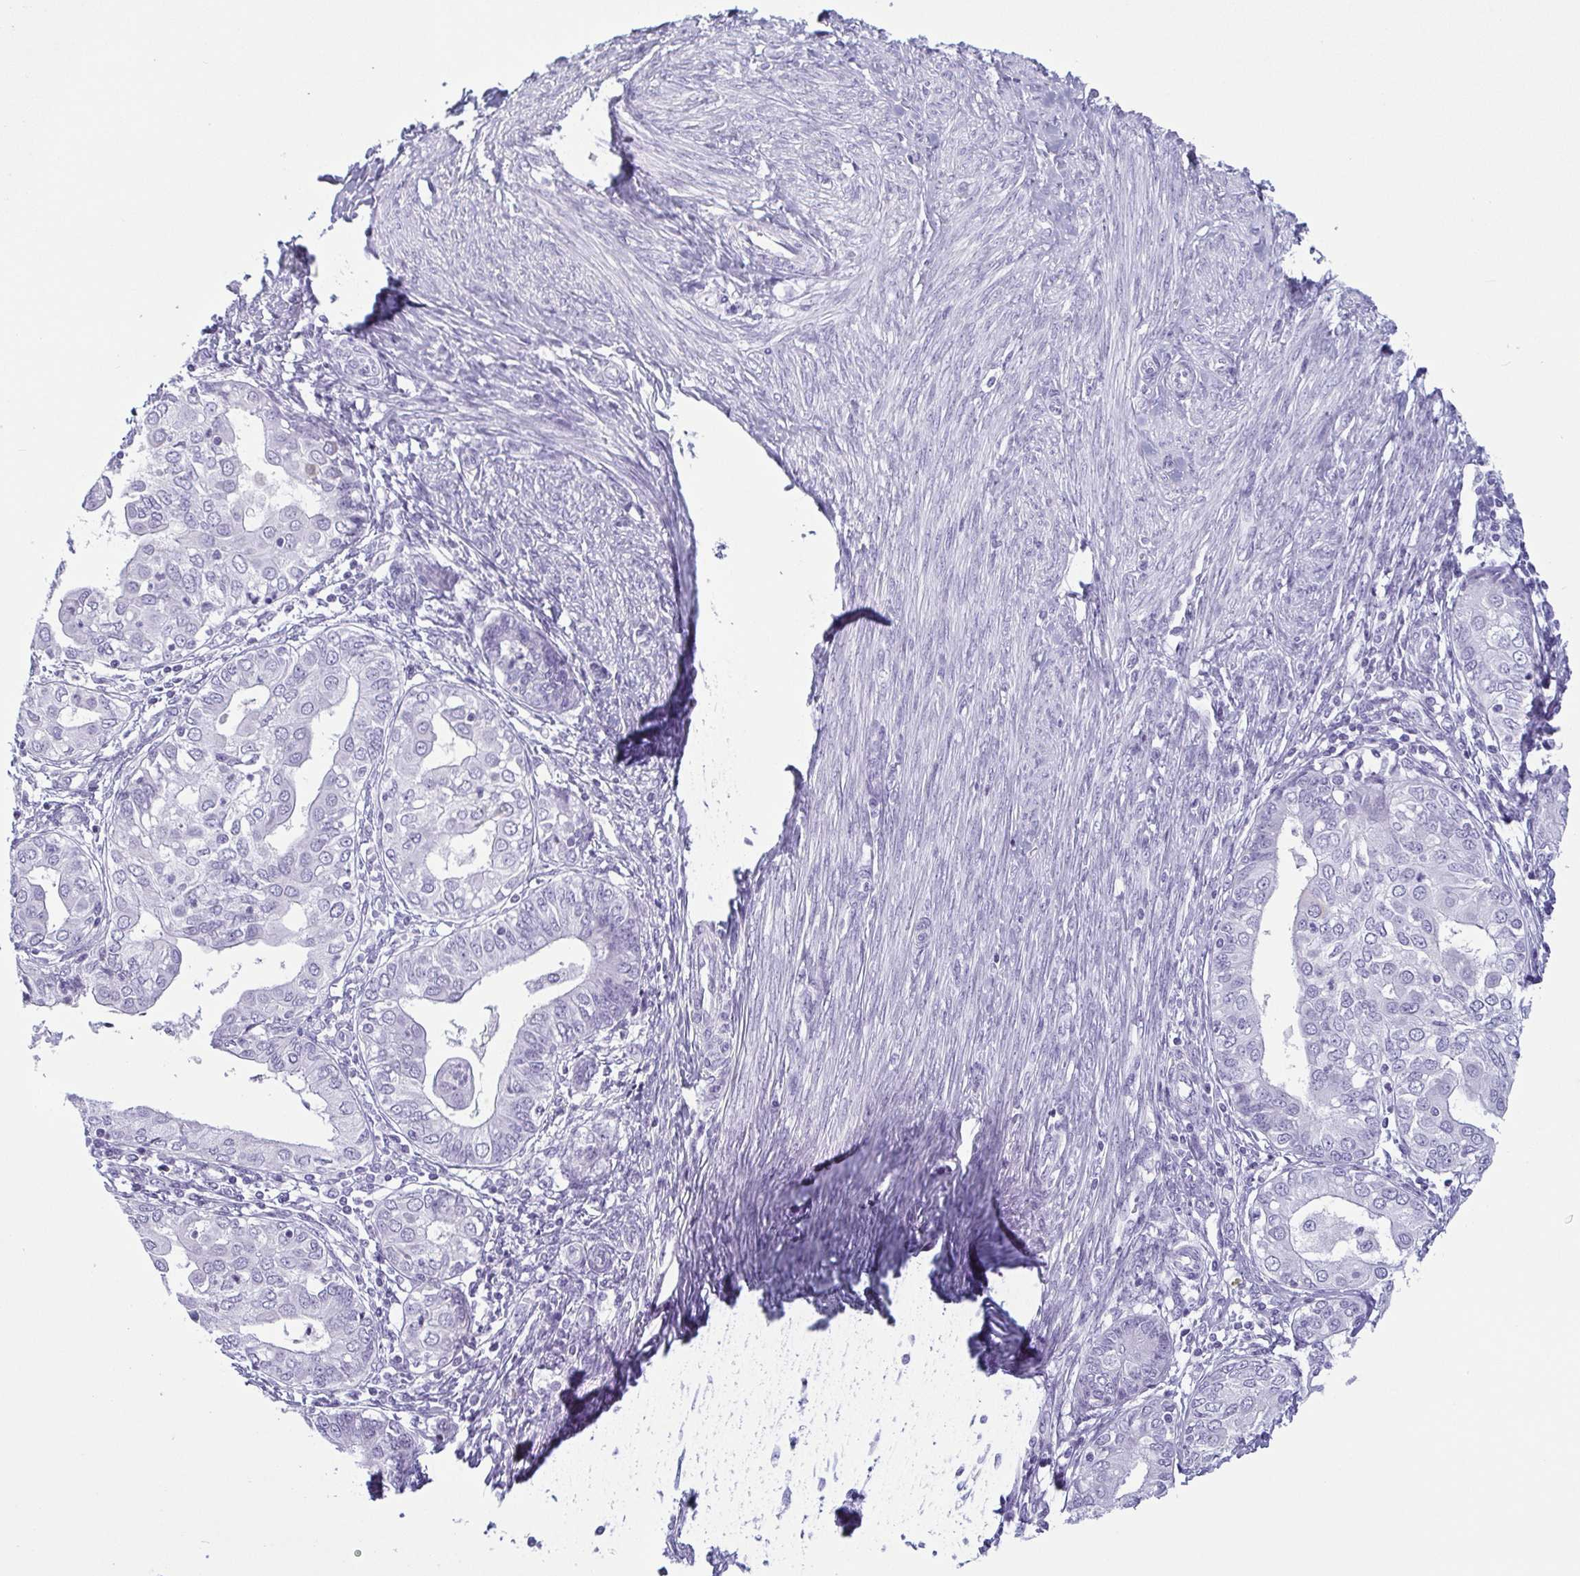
{"staining": {"intensity": "negative", "quantity": "none", "location": "none"}, "tissue": "endometrial cancer", "cell_type": "Tumor cells", "image_type": "cancer", "snomed": [{"axis": "morphology", "description": "Adenocarcinoma, NOS"}, {"axis": "topography", "description": "Endometrium"}], "caption": "Tumor cells are negative for brown protein staining in adenocarcinoma (endometrial). (Brightfield microscopy of DAB immunohistochemistry (IHC) at high magnification).", "gene": "KRT78", "patient": {"sex": "female", "age": 68}}